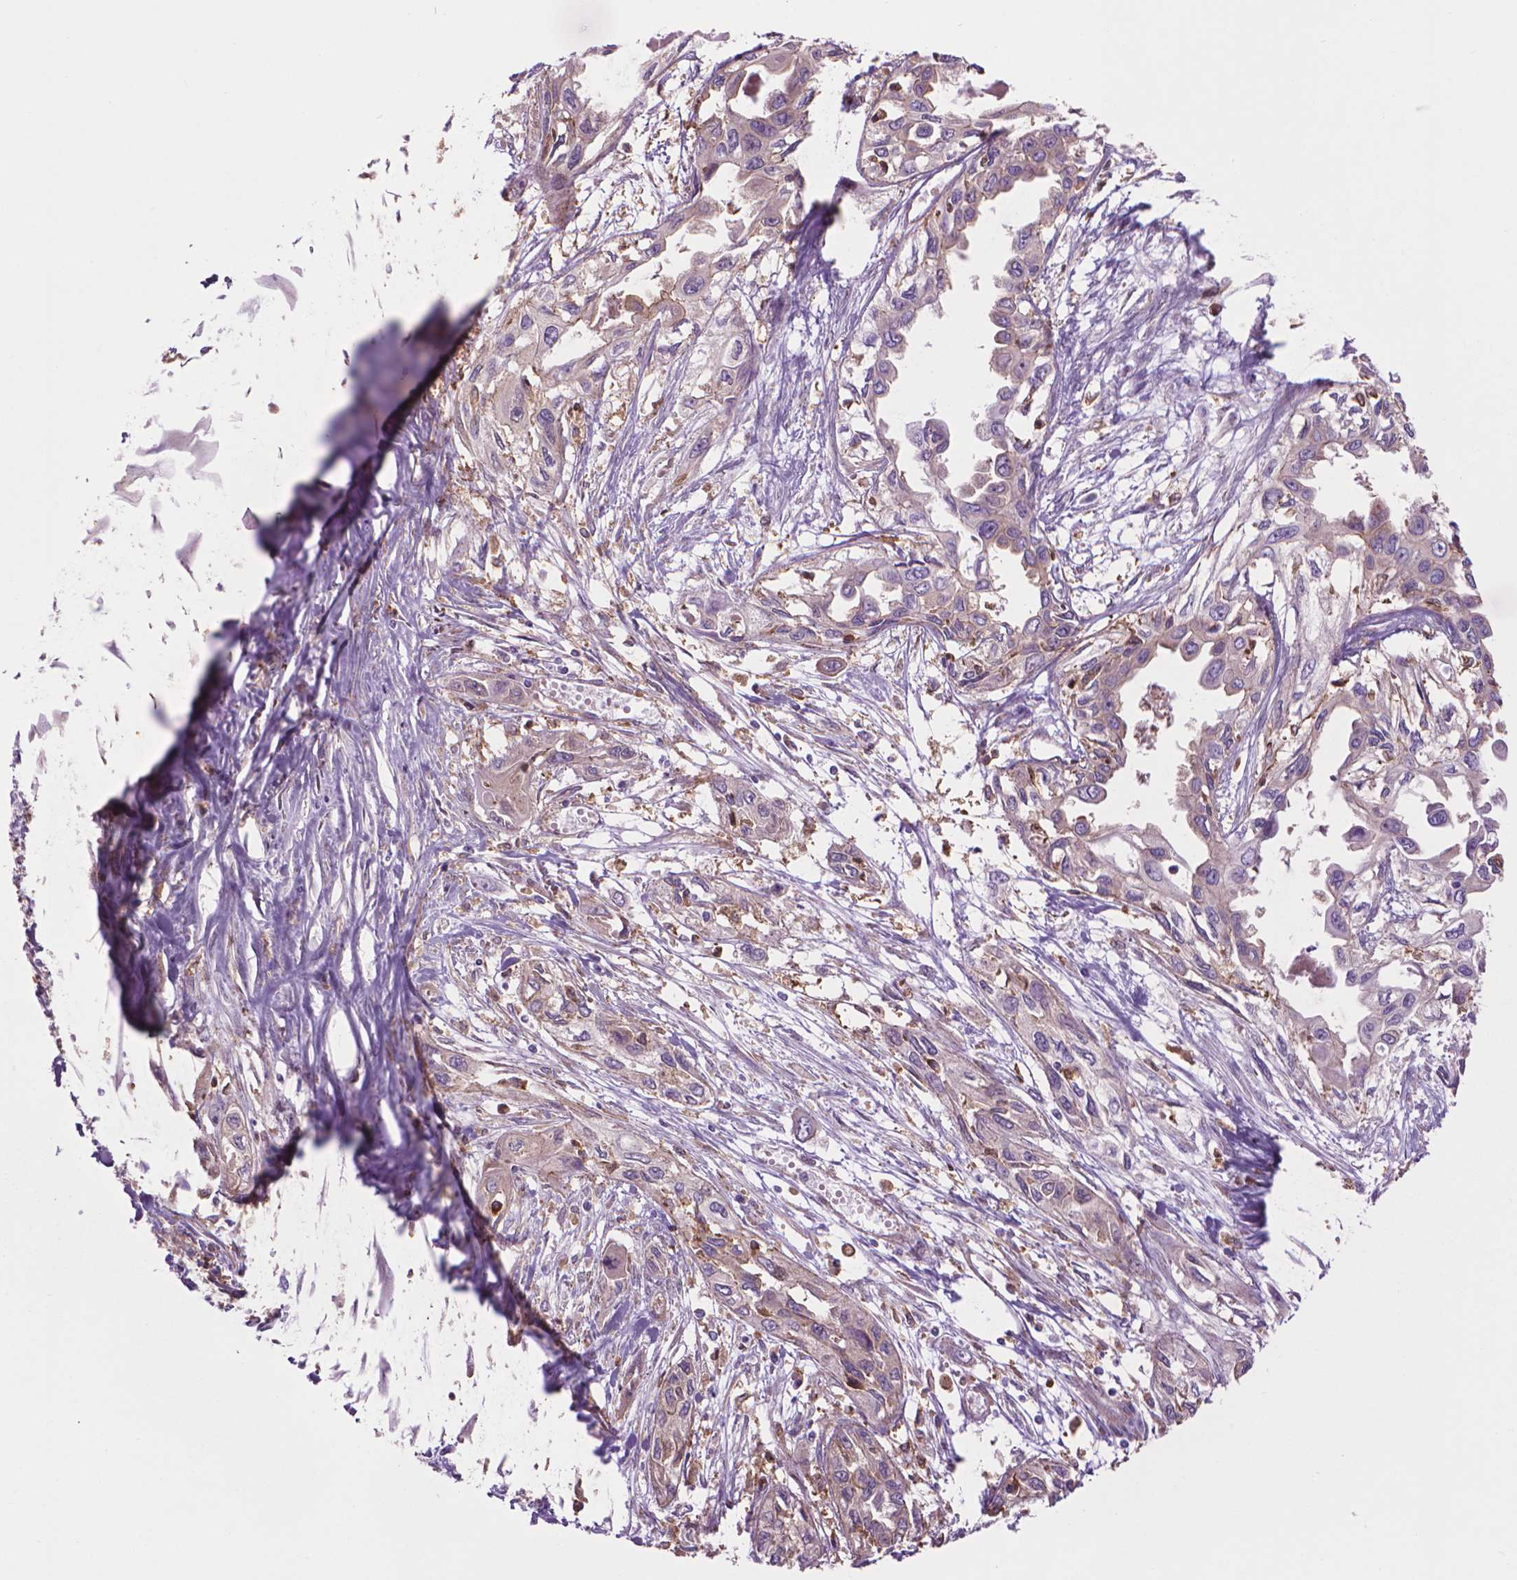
{"staining": {"intensity": "moderate", "quantity": "25%-75%", "location": "cytoplasmic/membranous"}, "tissue": "pancreatic cancer", "cell_type": "Tumor cells", "image_type": "cancer", "snomed": [{"axis": "morphology", "description": "Adenocarcinoma, NOS"}, {"axis": "topography", "description": "Pancreas"}], "caption": "This is a micrograph of IHC staining of adenocarcinoma (pancreatic), which shows moderate staining in the cytoplasmic/membranous of tumor cells.", "gene": "CORO1B", "patient": {"sex": "female", "age": 55}}